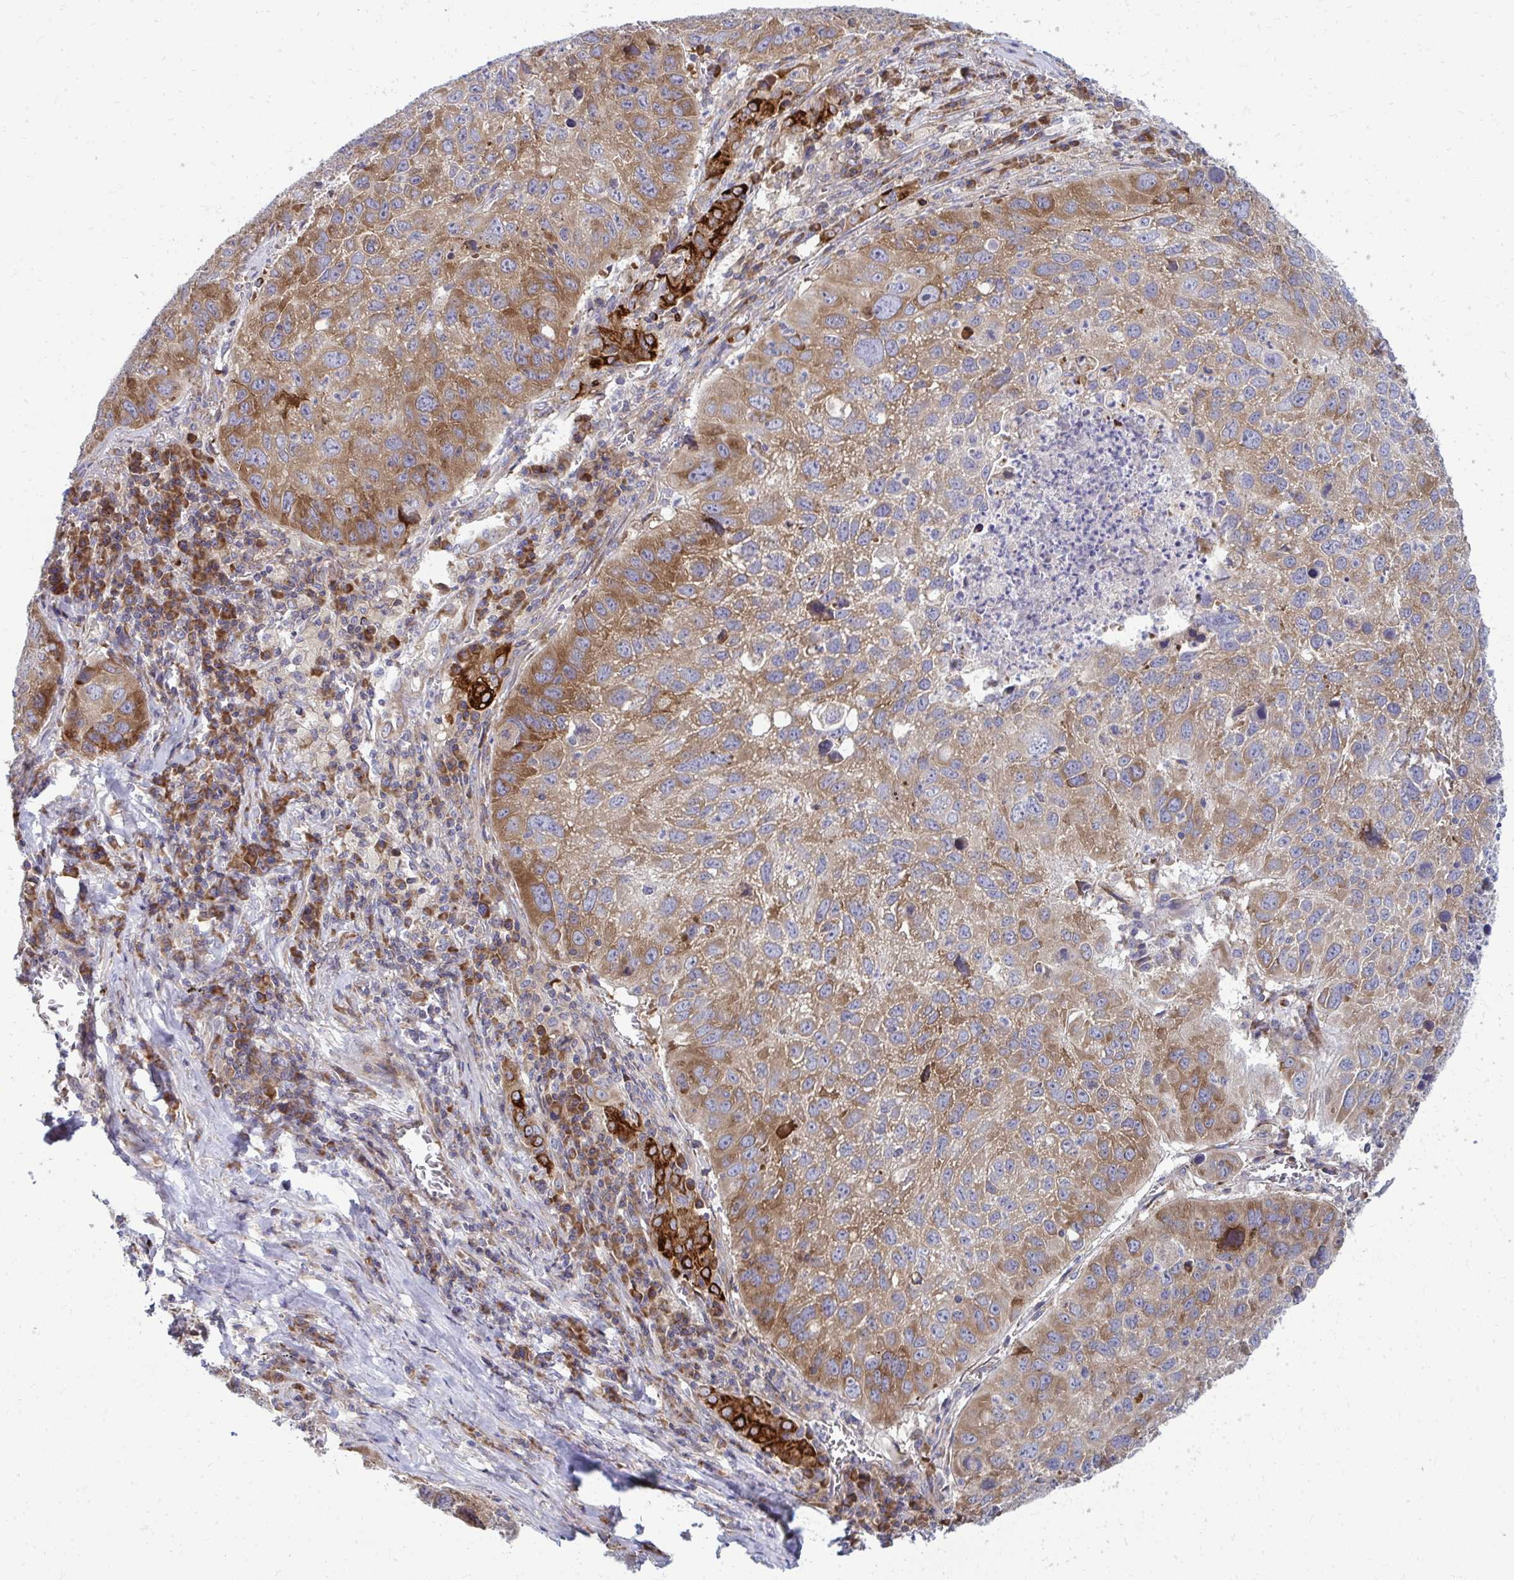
{"staining": {"intensity": "moderate", "quantity": ">75%", "location": "cytoplasmic/membranous"}, "tissue": "lung cancer", "cell_type": "Tumor cells", "image_type": "cancer", "snomed": [{"axis": "morphology", "description": "Squamous cell carcinoma, NOS"}, {"axis": "topography", "description": "Lung"}], "caption": "Tumor cells exhibit medium levels of moderate cytoplasmic/membranous expression in about >75% of cells in human lung squamous cell carcinoma.", "gene": "GFPT2", "patient": {"sex": "female", "age": 61}}